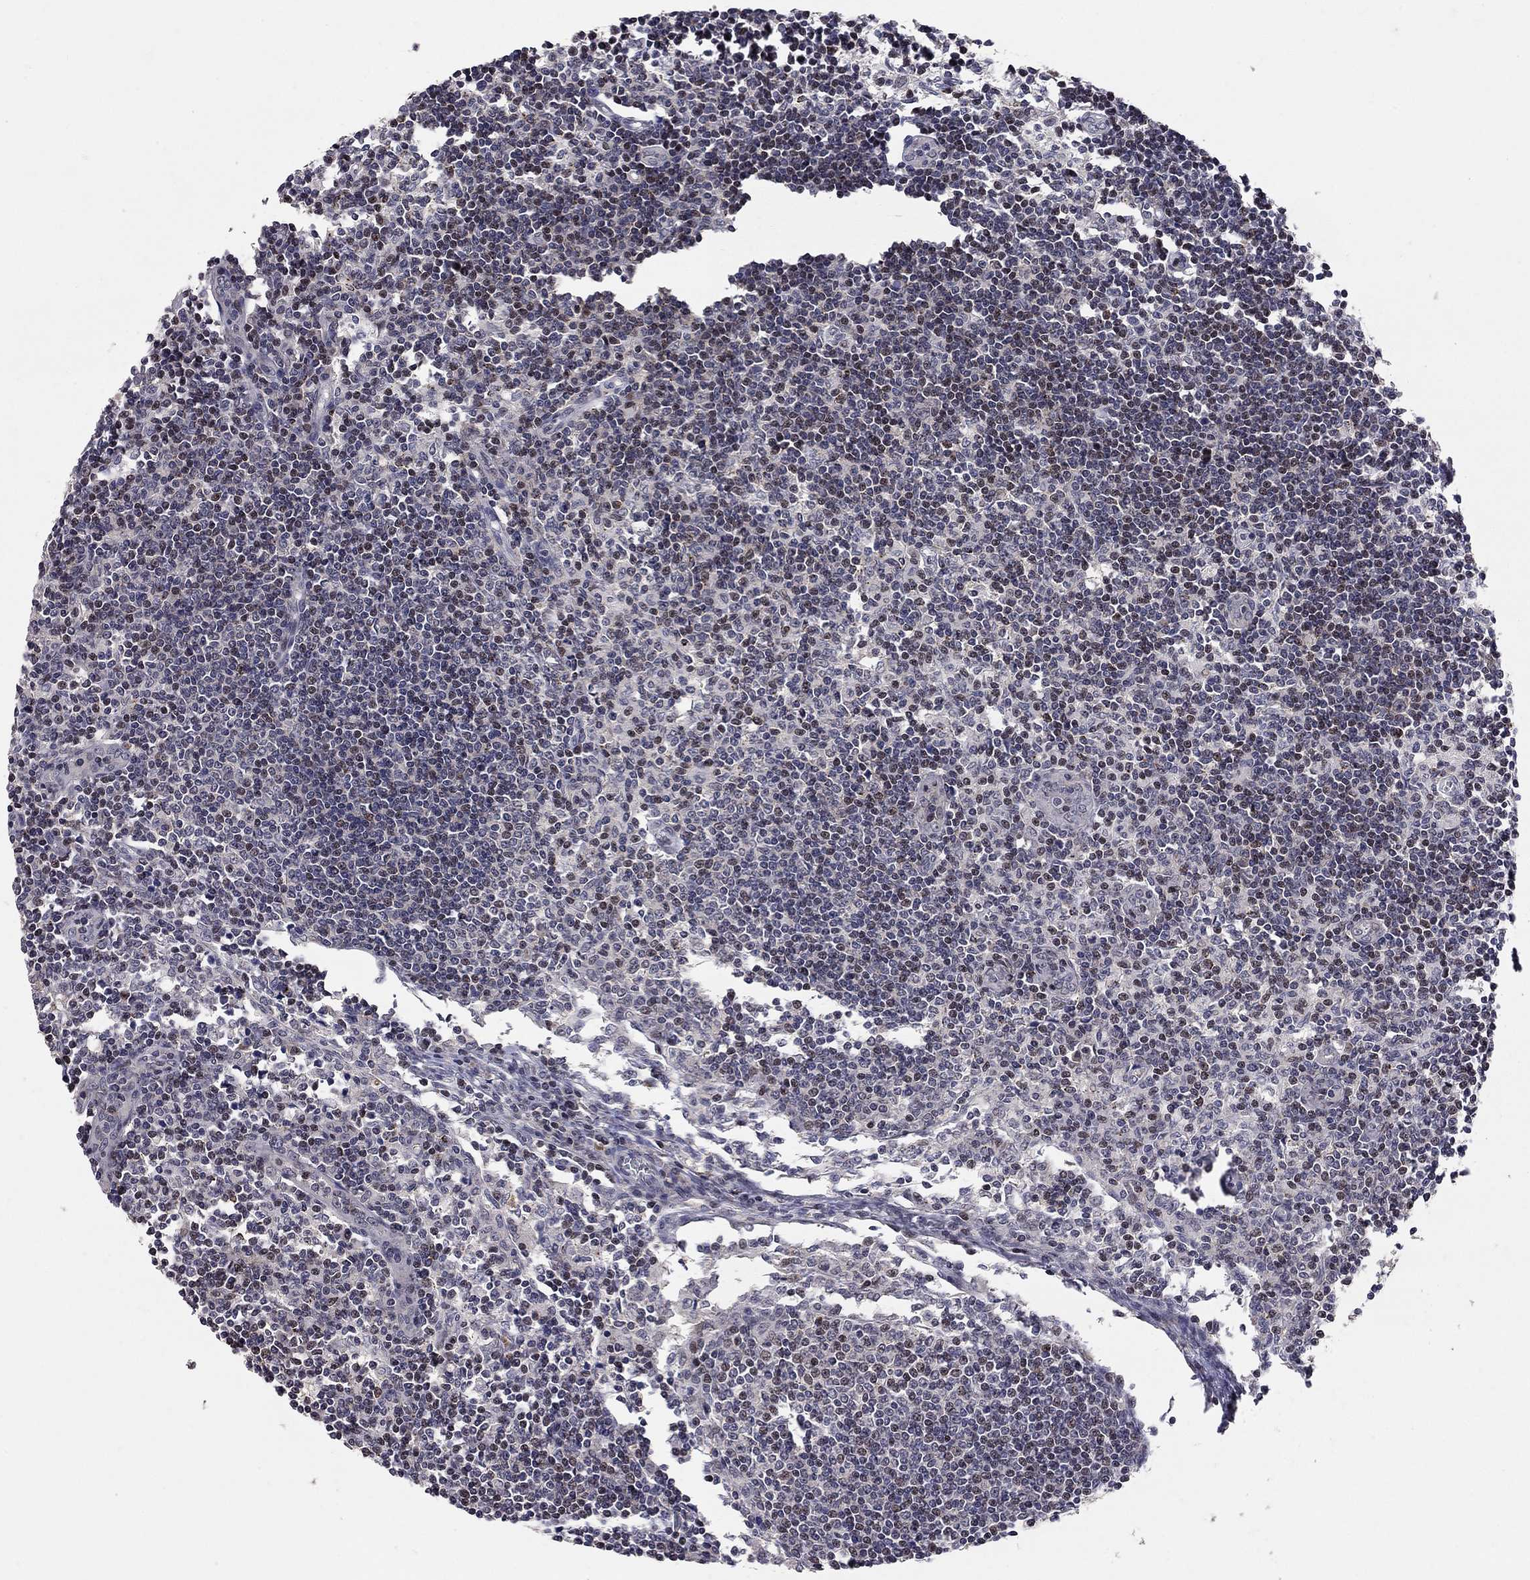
{"staining": {"intensity": "moderate", "quantity": "<25%", "location": "nuclear"}, "tissue": "lymph node", "cell_type": "Germinal center cells", "image_type": "normal", "snomed": [{"axis": "morphology", "description": "Normal tissue, NOS"}, {"axis": "topography", "description": "Lymph node"}], "caption": "Lymph node stained for a protein (brown) reveals moderate nuclear positive positivity in about <25% of germinal center cells.", "gene": "HDAC3", "patient": {"sex": "male", "age": 59}}